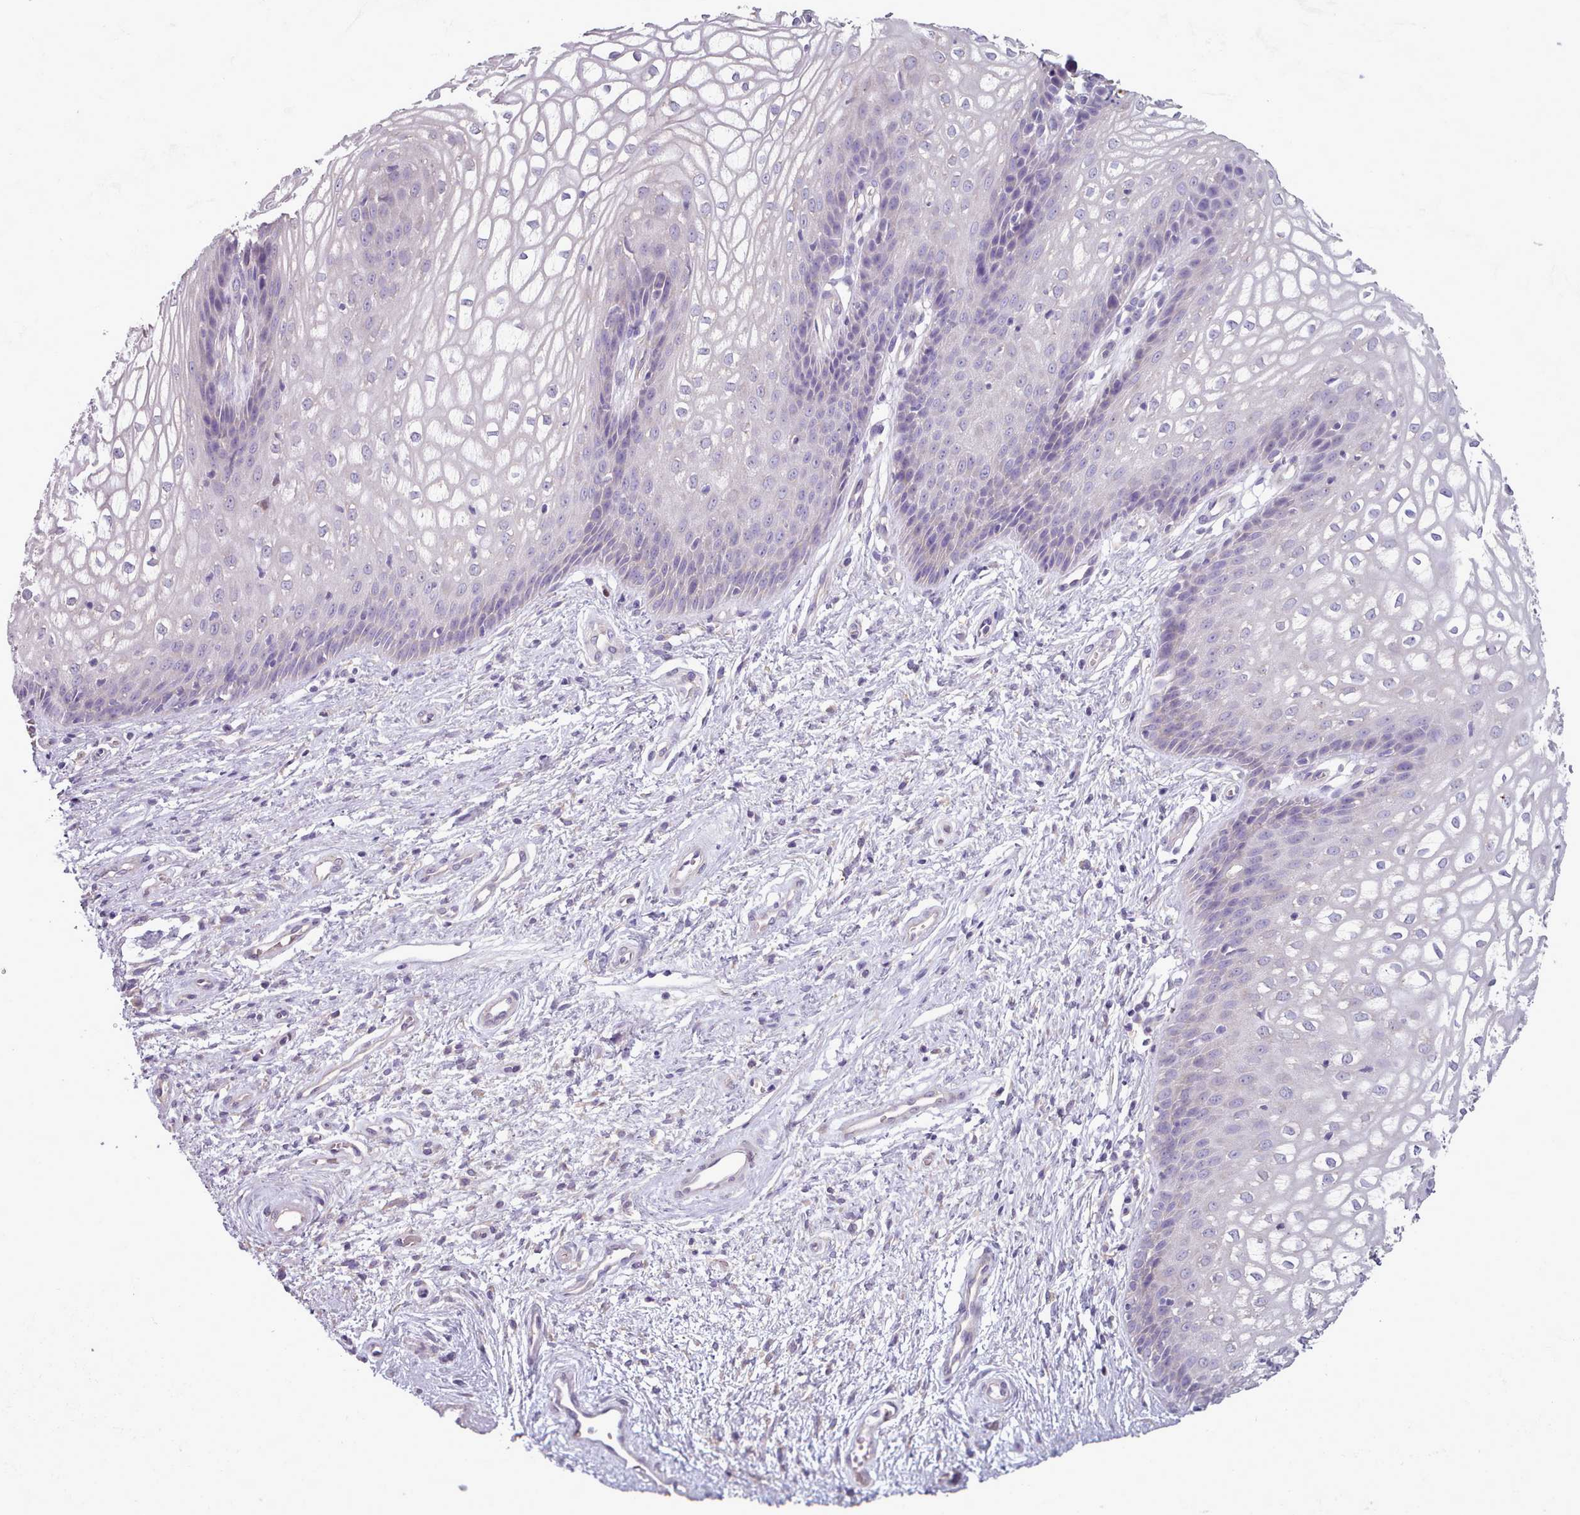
{"staining": {"intensity": "negative", "quantity": "none", "location": "none"}, "tissue": "vagina", "cell_type": "Squamous epithelial cells", "image_type": "normal", "snomed": [{"axis": "morphology", "description": "Normal tissue, NOS"}, {"axis": "topography", "description": "Vagina"}], "caption": "DAB (3,3'-diaminobenzidine) immunohistochemical staining of benign human vagina displays no significant expression in squamous epithelial cells.", "gene": "DPF1", "patient": {"sex": "female", "age": 34}}